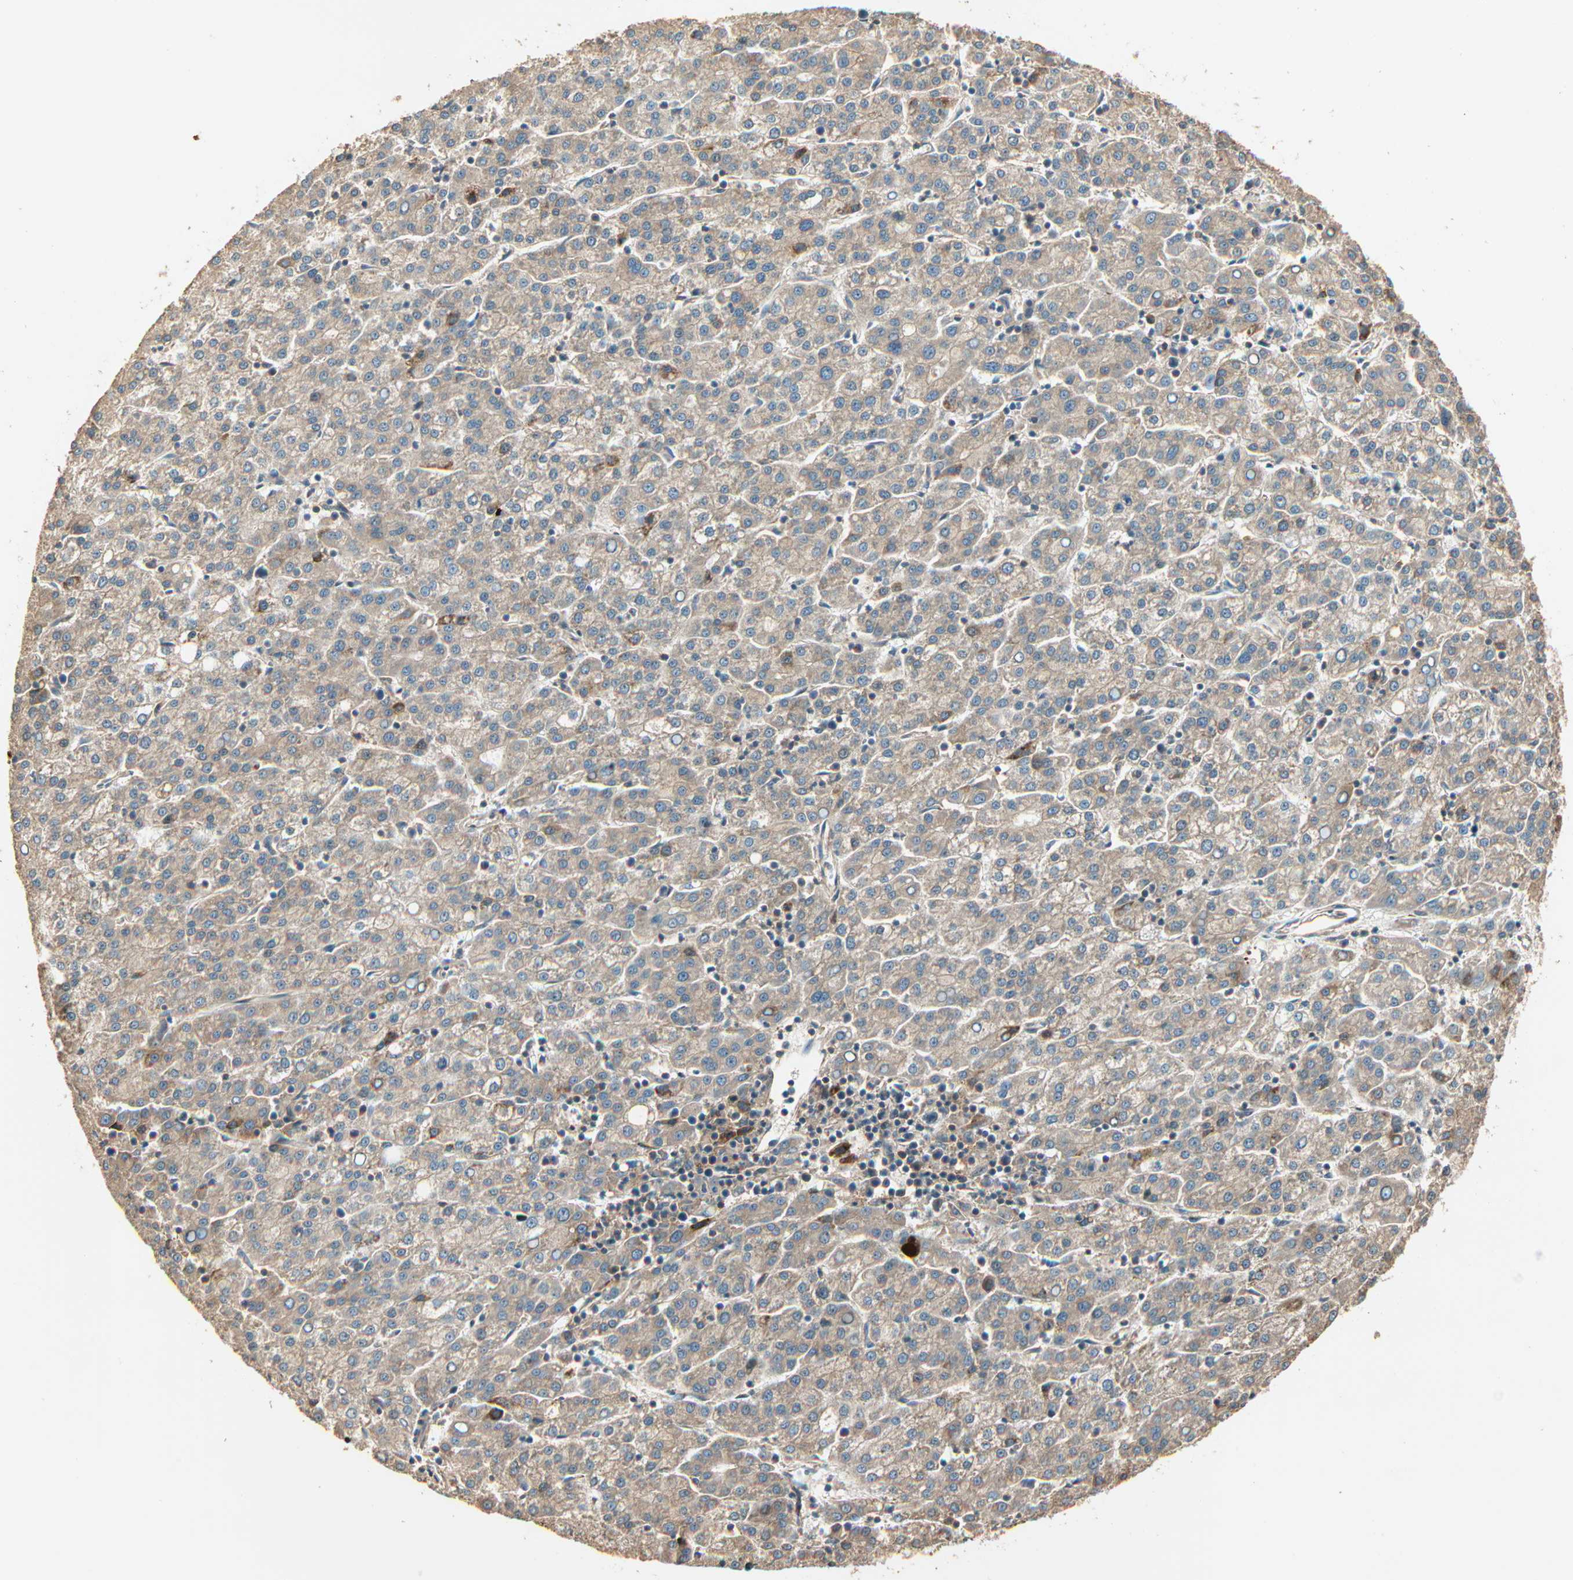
{"staining": {"intensity": "weak", "quantity": ">75%", "location": "cytoplasmic/membranous"}, "tissue": "liver cancer", "cell_type": "Tumor cells", "image_type": "cancer", "snomed": [{"axis": "morphology", "description": "Carcinoma, Hepatocellular, NOS"}, {"axis": "topography", "description": "Liver"}], "caption": "Tumor cells reveal weak cytoplasmic/membranous expression in about >75% of cells in liver cancer.", "gene": "GALK1", "patient": {"sex": "female", "age": 58}}